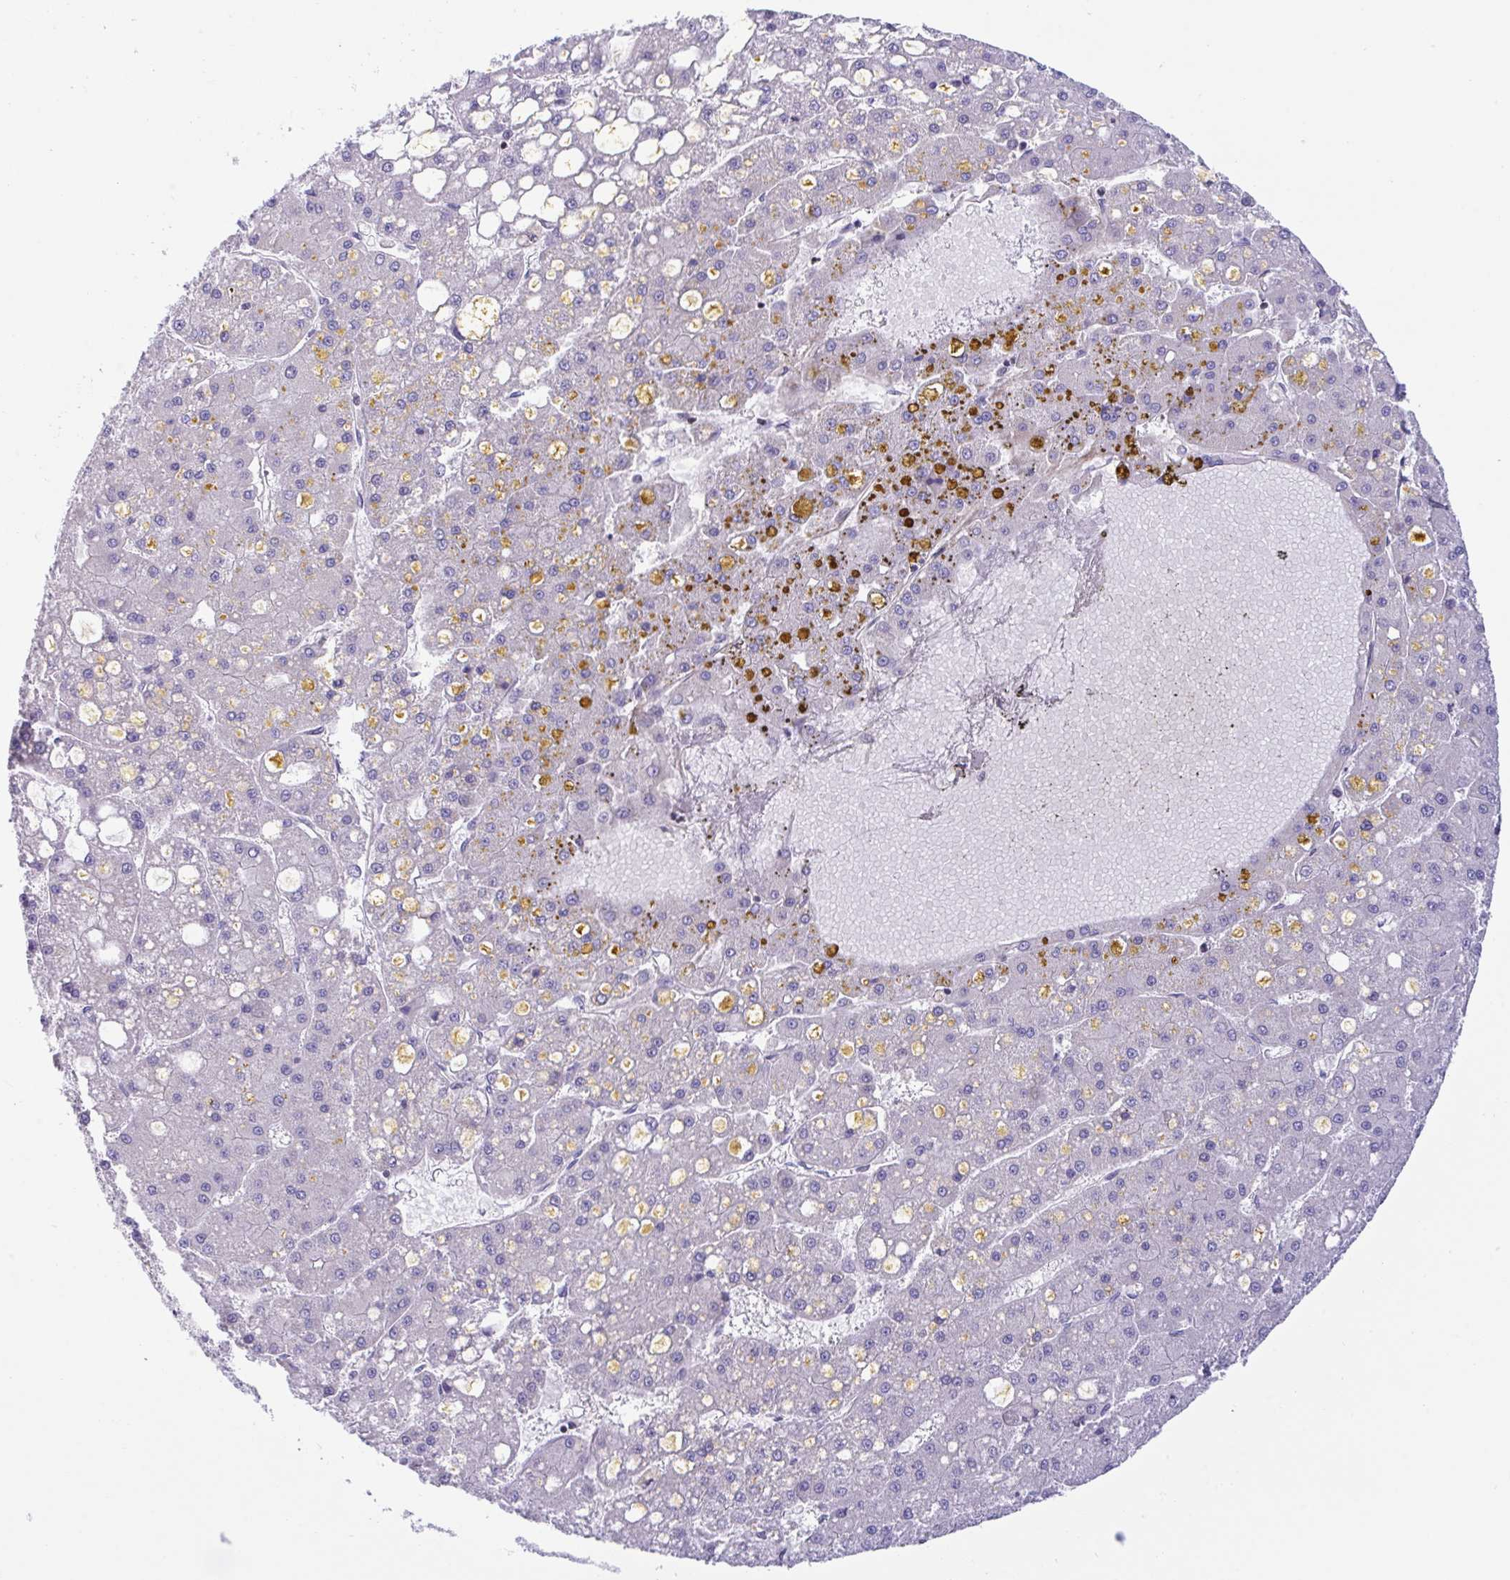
{"staining": {"intensity": "negative", "quantity": "none", "location": "none"}, "tissue": "liver cancer", "cell_type": "Tumor cells", "image_type": "cancer", "snomed": [{"axis": "morphology", "description": "Carcinoma, Hepatocellular, NOS"}, {"axis": "topography", "description": "Liver"}], "caption": "Tumor cells are negative for brown protein staining in hepatocellular carcinoma (liver). (DAB immunohistochemistry (IHC), high magnification).", "gene": "SNX11", "patient": {"sex": "male", "age": 67}}